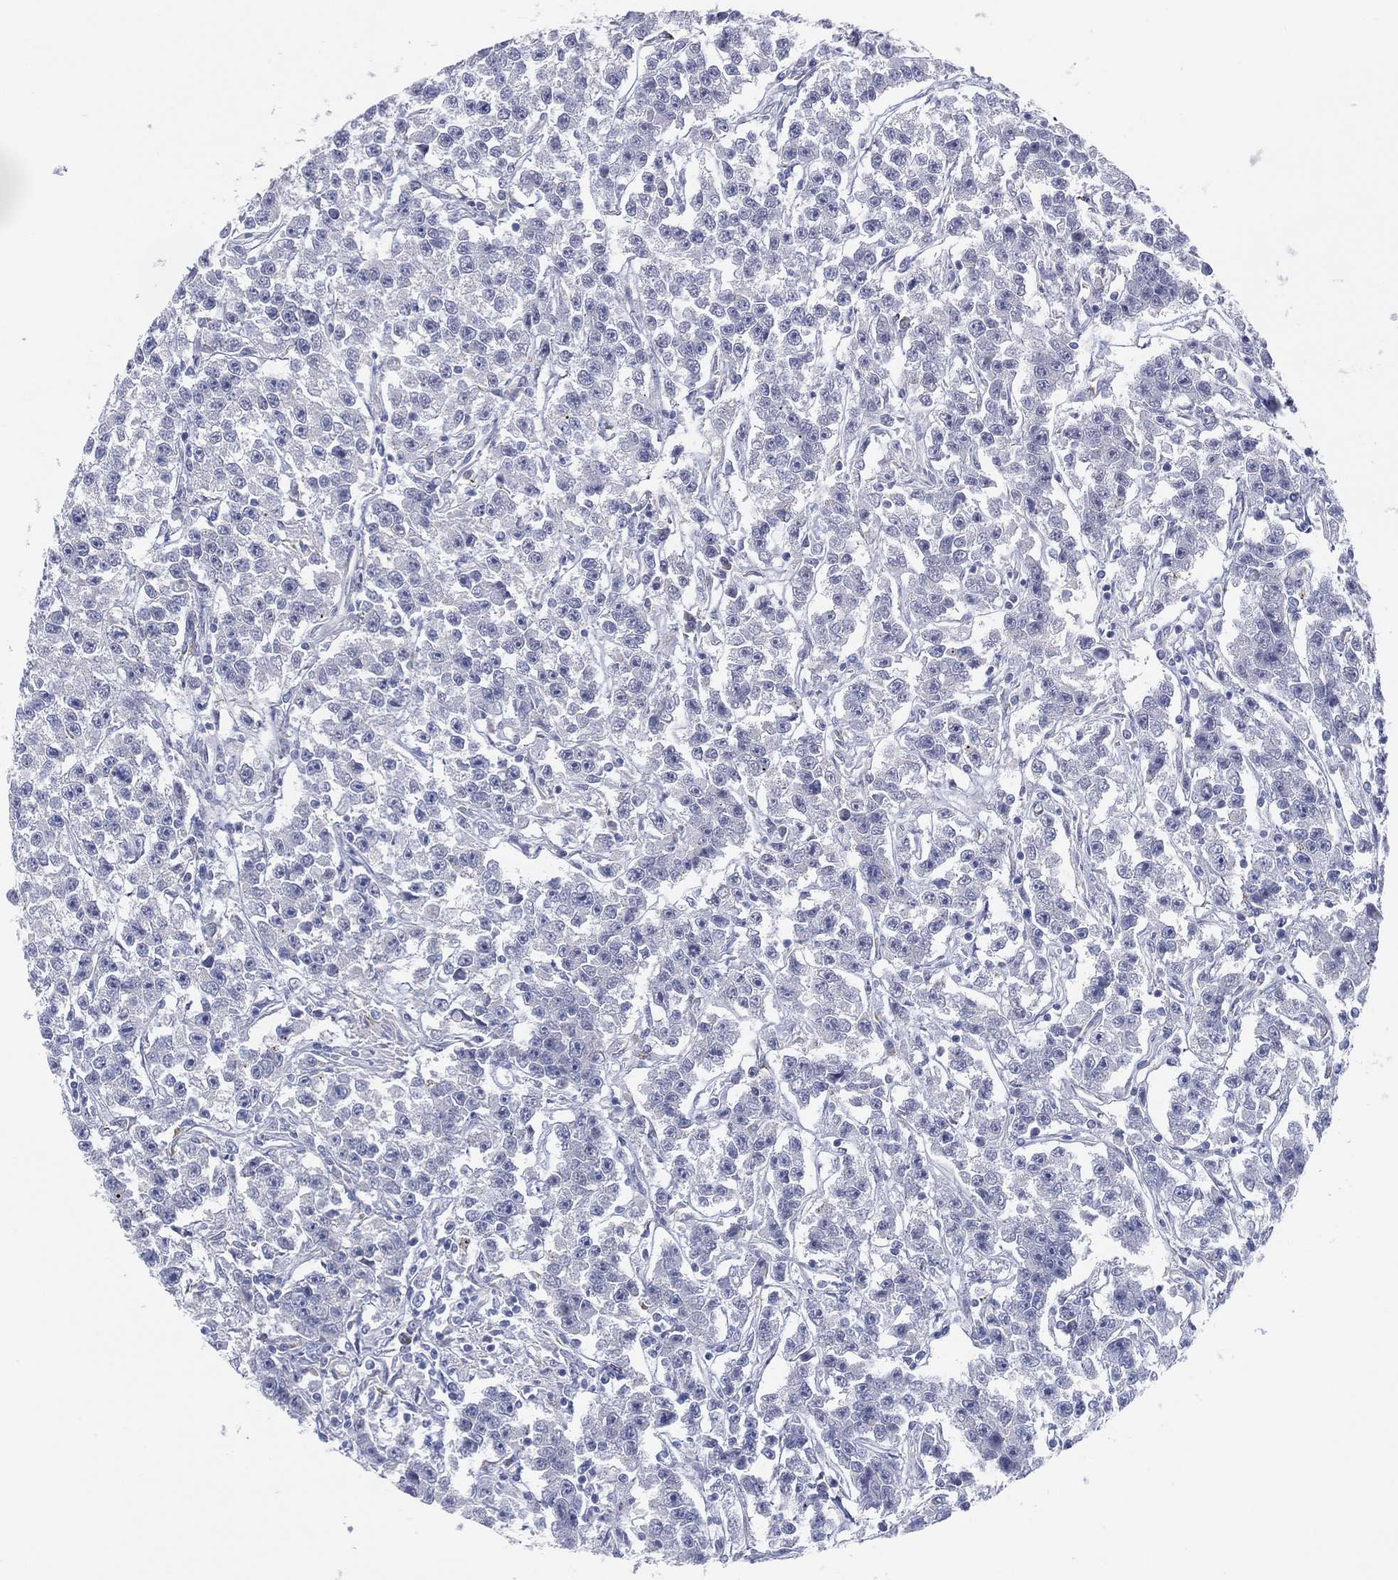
{"staining": {"intensity": "negative", "quantity": "none", "location": "none"}, "tissue": "testis cancer", "cell_type": "Tumor cells", "image_type": "cancer", "snomed": [{"axis": "morphology", "description": "Seminoma, NOS"}, {"axis": "topography", "description": "Testis"}], "caption": "High power microscopy photomicrograph of an immunohistochemistry (IHC) photomicrograph of seminoma (testis), revealing no significant expression in tumor cells.", "gene": "MLF1", "patient": {"sex": "male", "age": 59}}